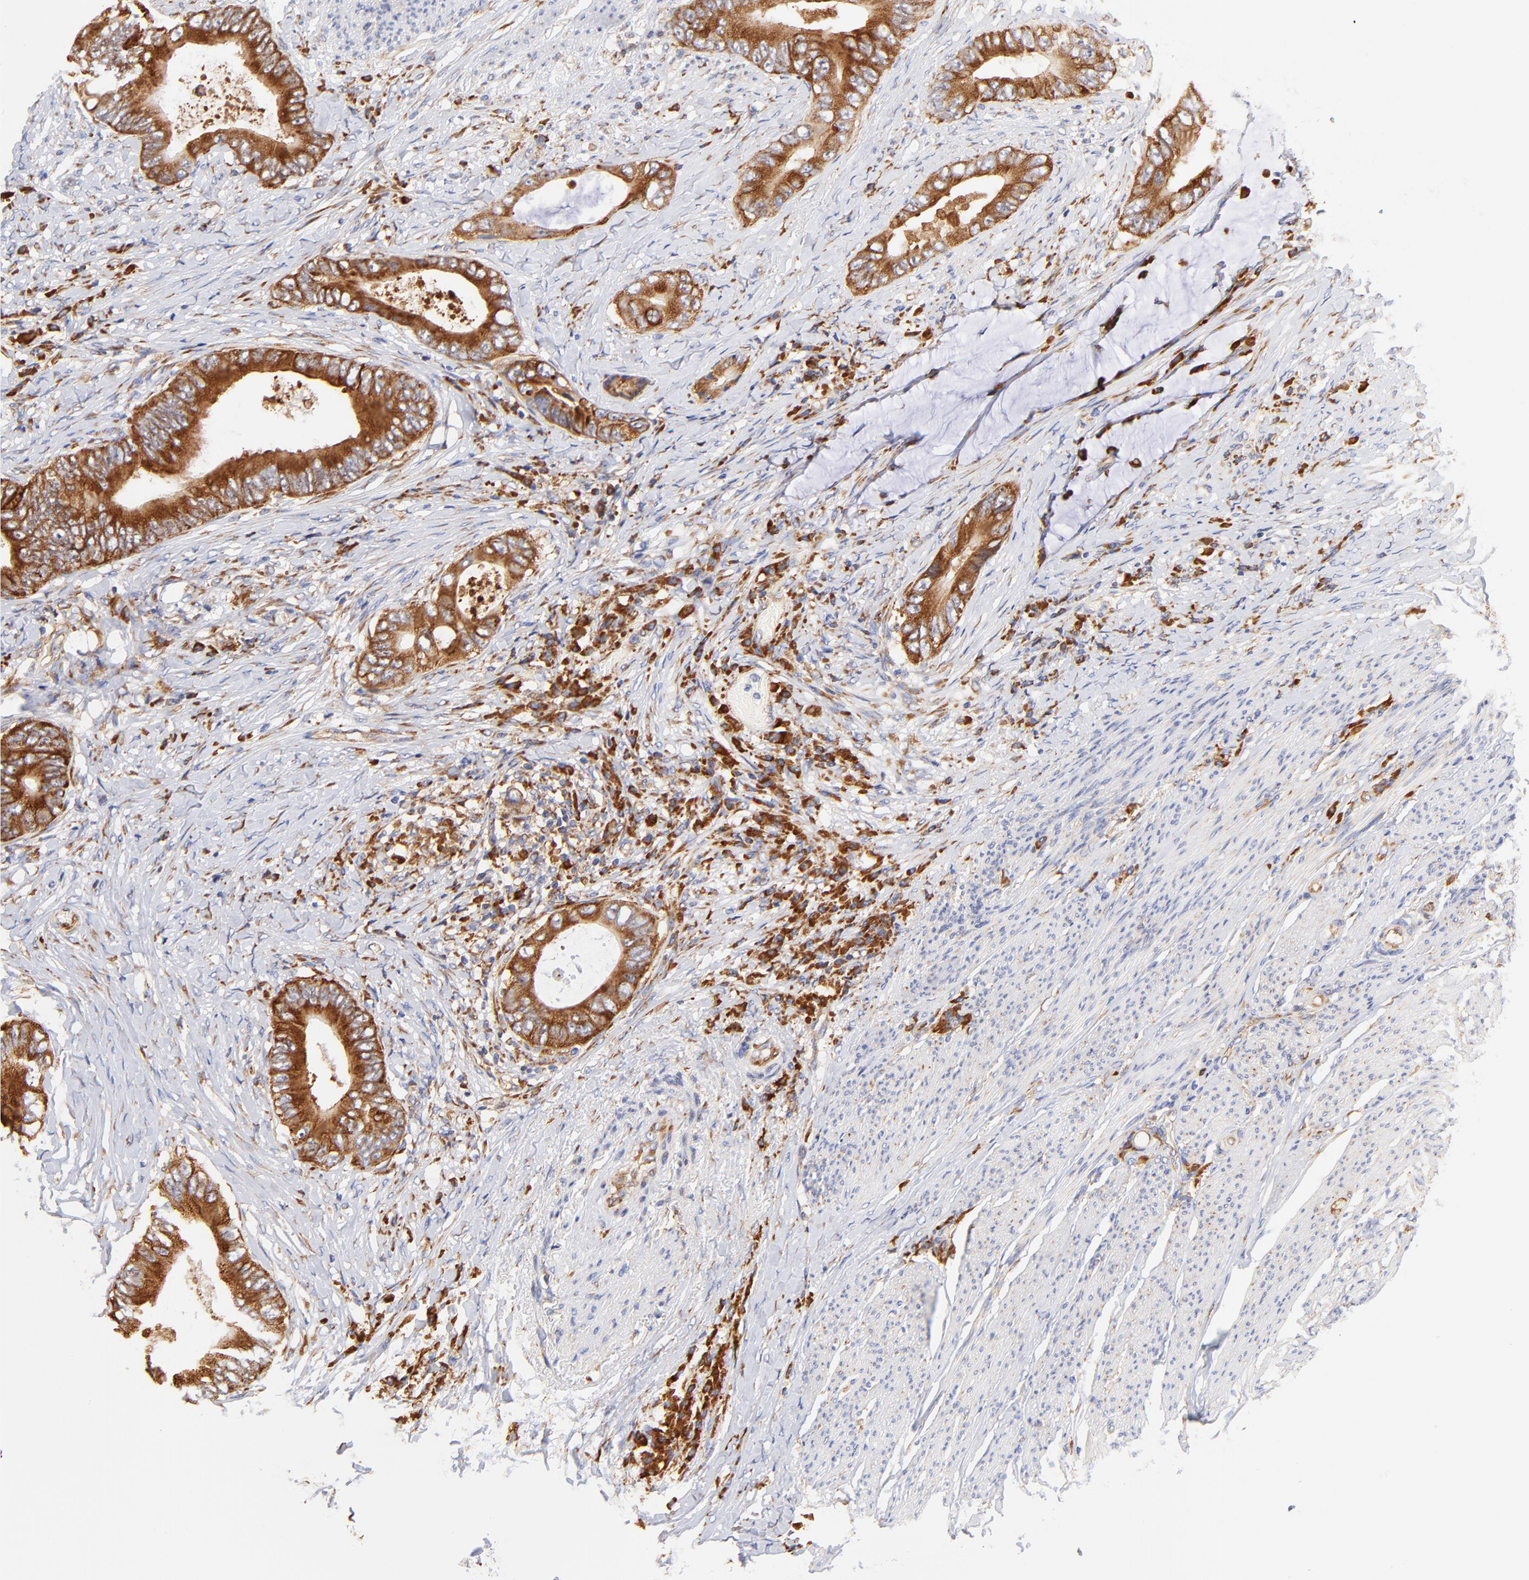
{"staining": {"intensity": "strong", "quantity": ">75%", "location": "cytoplasmic/membranous"}, "tissue": "colorectal cancer", "cell_type": "Tumor cells", "image_type": "cancer", "snomed": [{"axis": "morphology", "description": "Normal tissue, NOS"}, {"axis": "morphology", "description": "Adenocarcinoma, NOS"}, {"axis": "topography", "description": "Rectum"}, {"axis": "topography", "description": "Peripheral nerve tissue"}], "caption": "There is high levels of strong cytoplasmic/membranous staining in tumor cells of colorectal adenocarcinoma, as demonstrated by immunohistochemical staining (brown color).", "gene": "RPL27", "patient": {"sex": "female", "age": 77}}